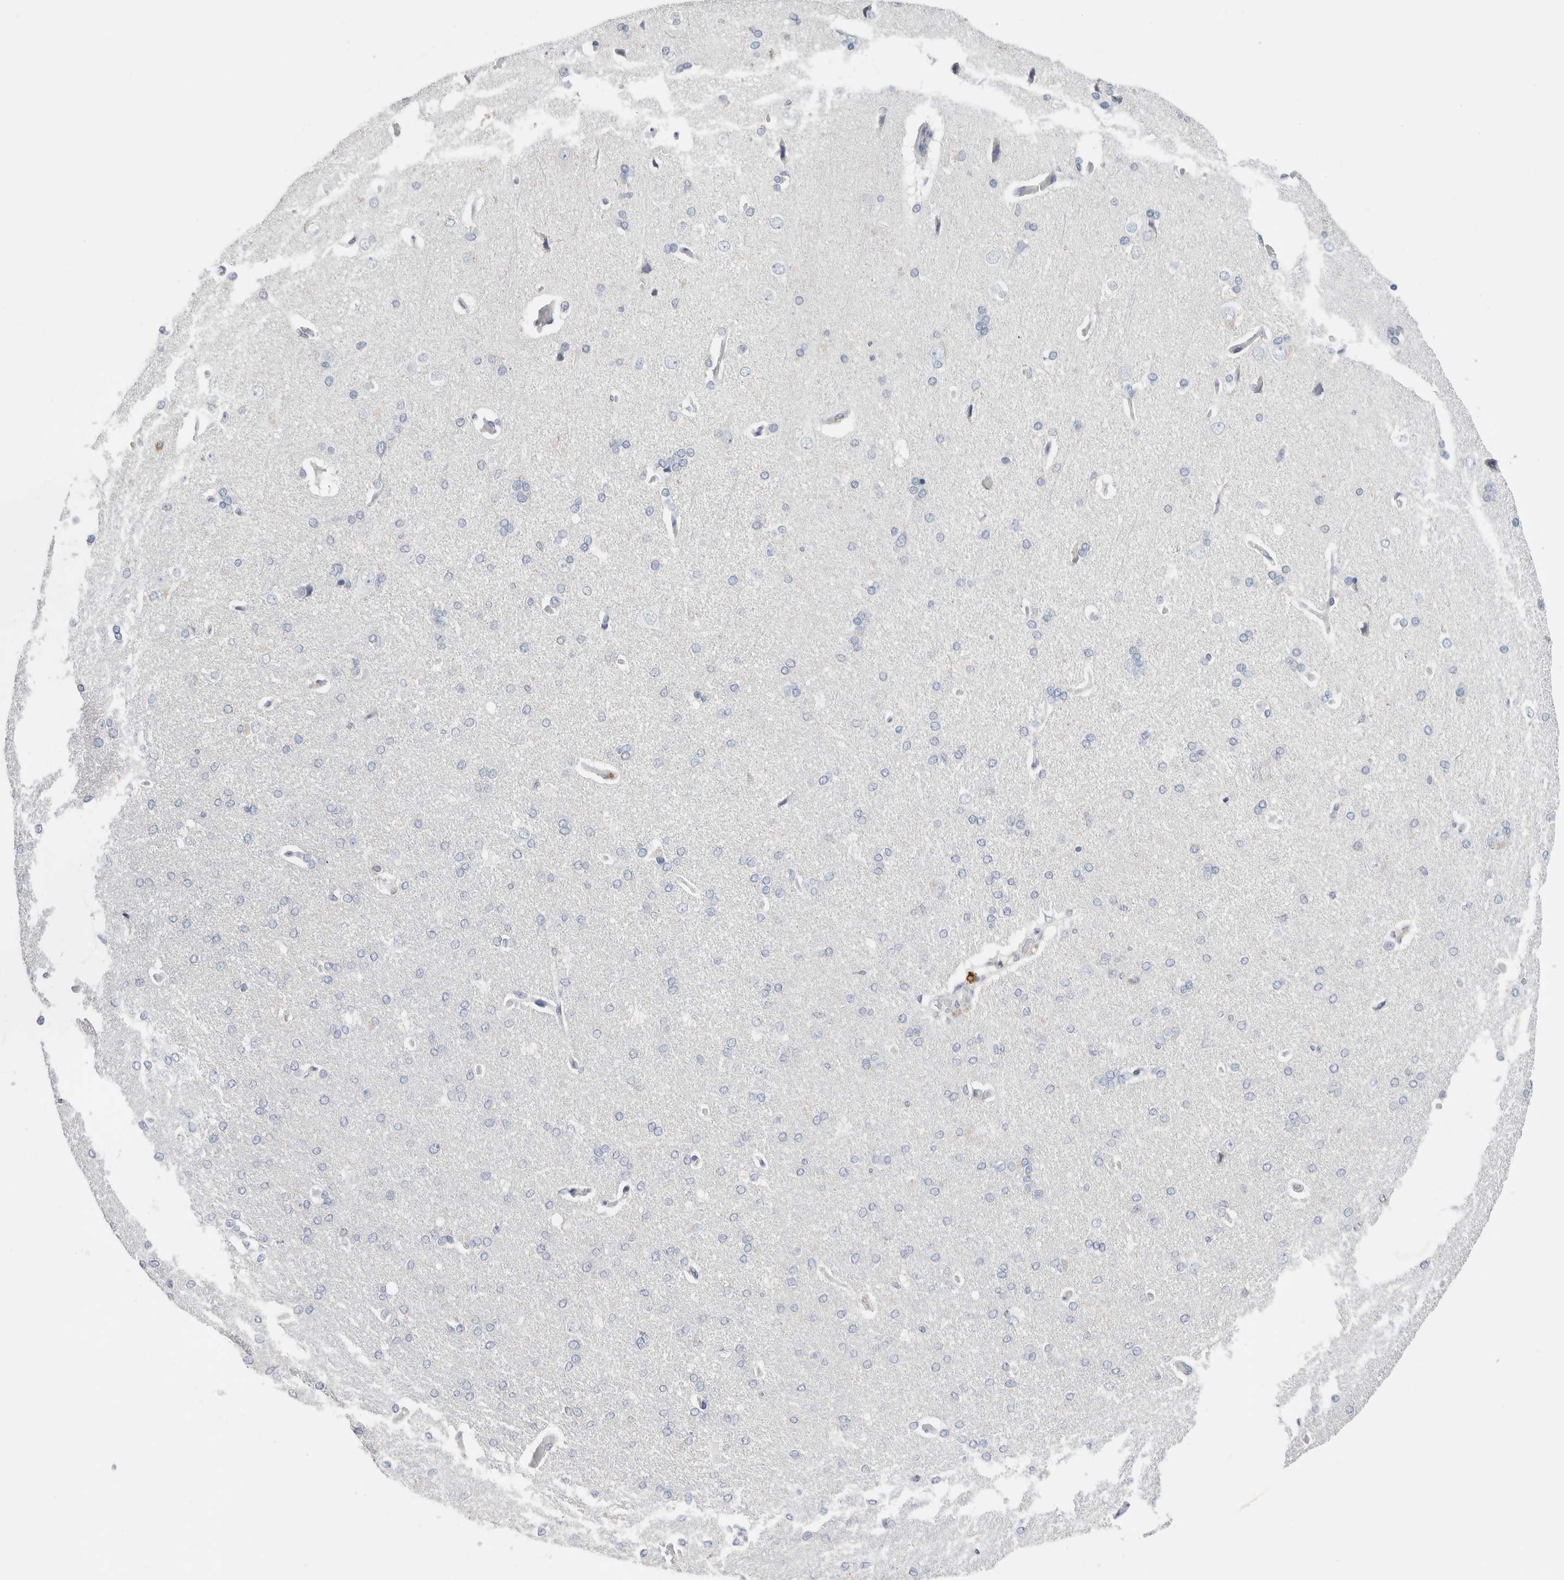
{"staining": {"intensity": "negative", "quantity": "none", "location": "none"}, "tissue": "cerebral cortex", "cell_type": "Endothelial cells", "image_type": "normal", "snomed": [{"axis": "morphology", "description": "Normal tissue, NOS"}, {"axis": "topography", "description": "Cerebral cortex"}], "caption": "A histopathology image of human cerebral cortex is negative for staining in endothelial cells. (DAB (3,3'-diaminobenzidine) IHC, high magnification).", "gene": "NCF2", "patient": {"sex": "male", "age": 62}}